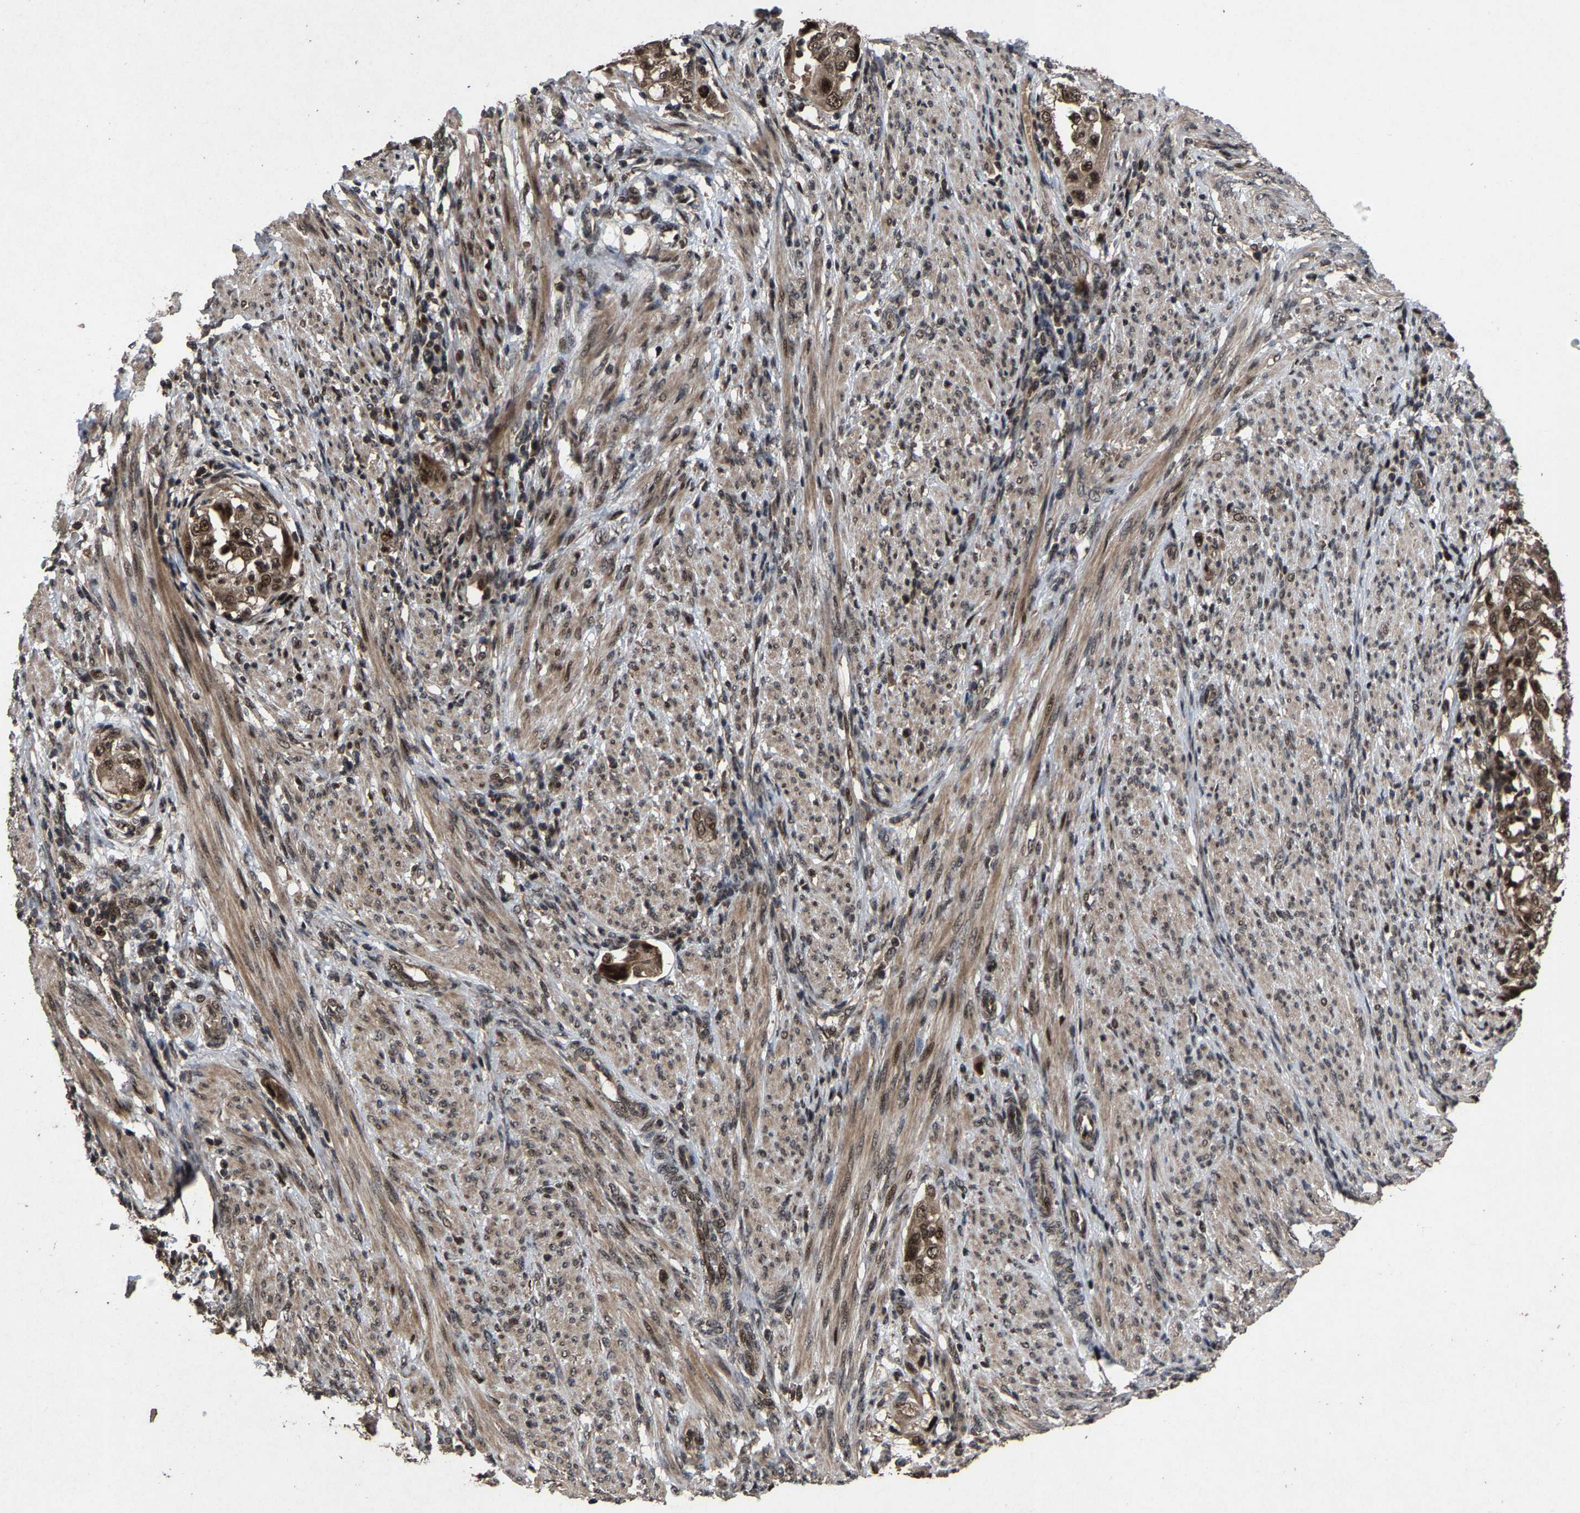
{"staining": {"intensity": "moderate", "quantity": ">75%", "location": "cytoplasmic/membranous,nuclear"}, "tissue": "endometrial cancer", "cell_type": "Tumor cells", "image_type": "cancer", "snomed": [{"axis": "morphology", "description": "Adenocarcinoma, NOS"}, {"axis": "topography", "description": "Endometrium"}], "caption": "Immunohistochemistry of endometrial cancer (adenocarcinoma) shows medium levels of moderate cytoplasmic/membranous and nuclear expression in about >75% of tumor cells.", "gene": "HAUS6", "patient": {"sex": "female", "age": 85}}